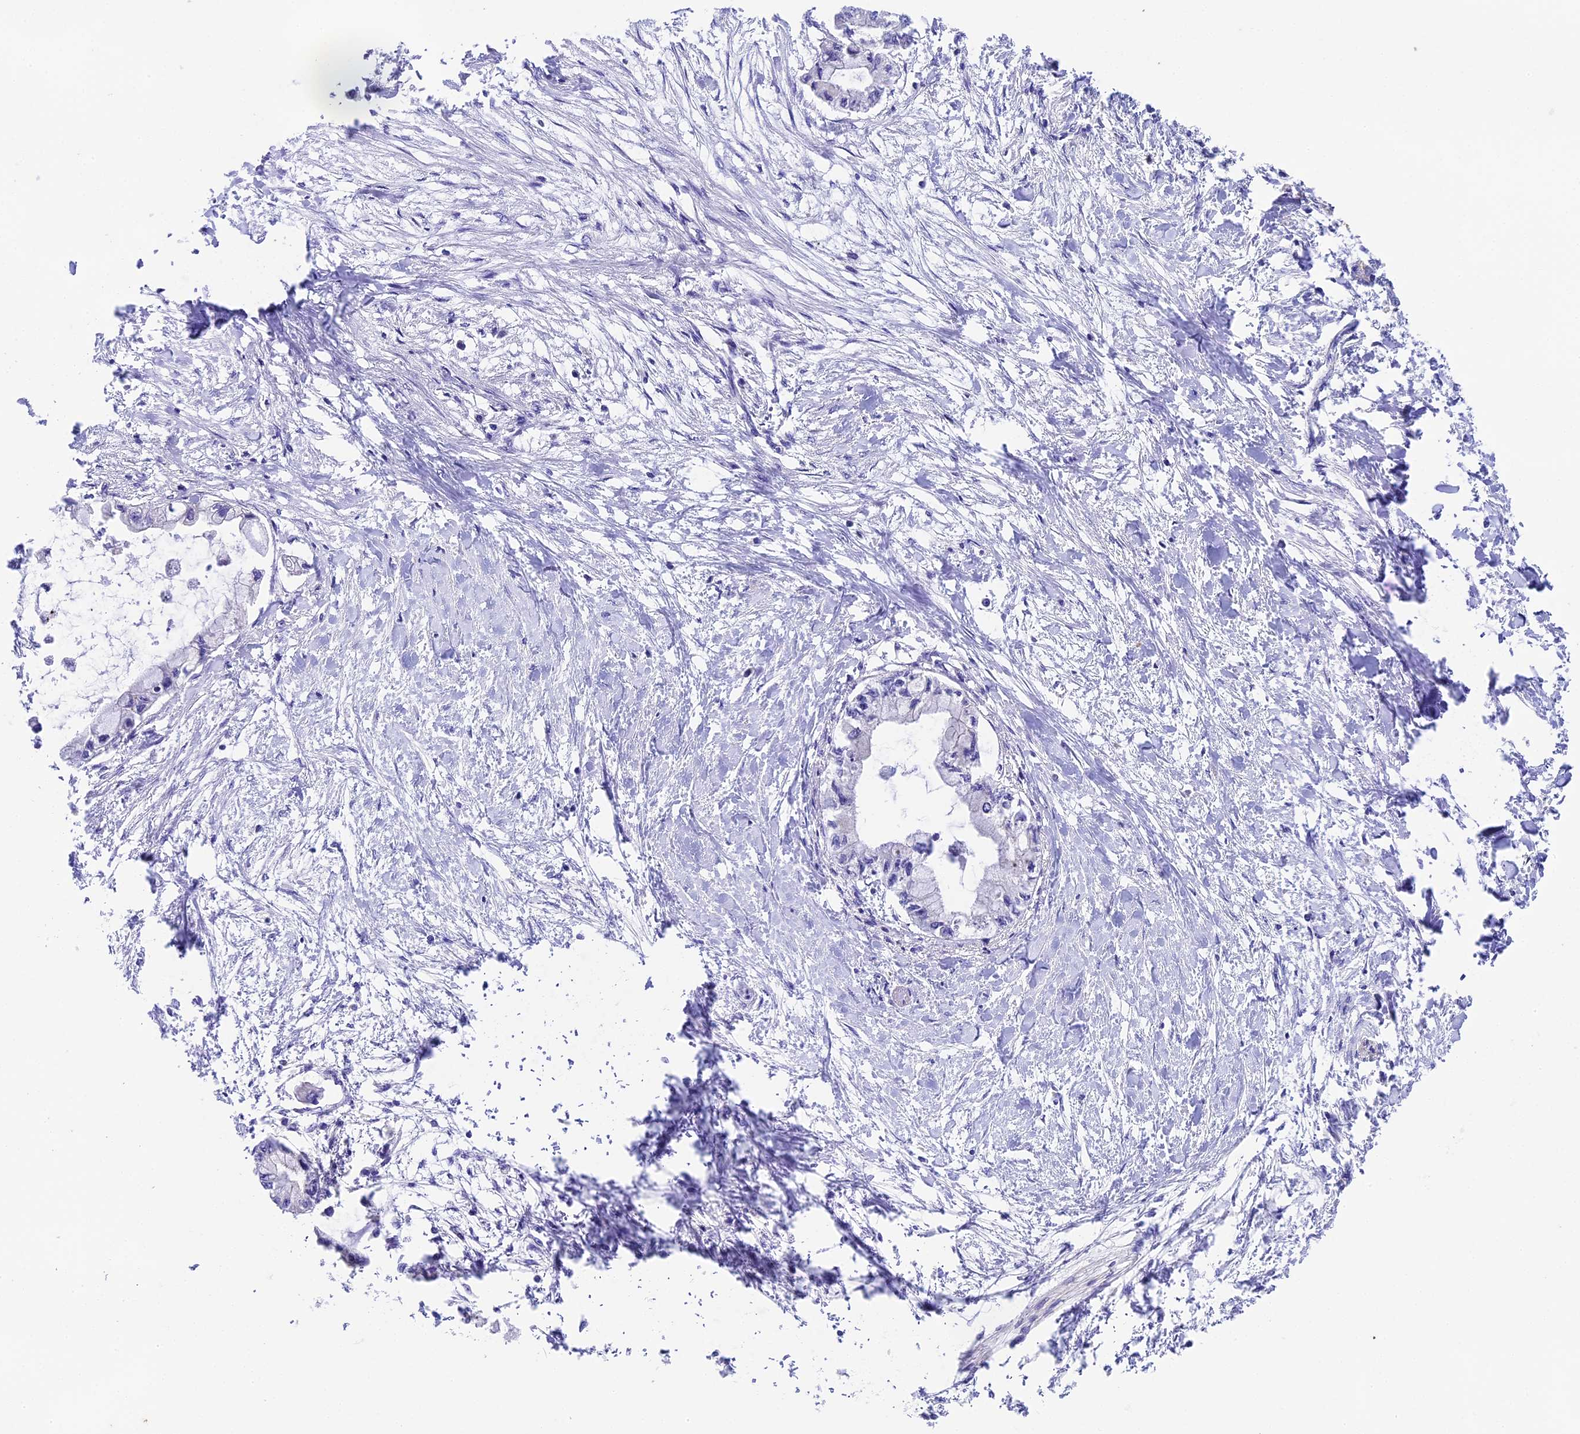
{"staining": {"intensity": "negative", "quantity": "none", "location": "none"}, "tissue": "pancreatic cancer", "cell_type": "Tumor cells", "image_type": "cancer", "snomed": [{"axis": "morphology", "description": "Adenocarcinoma, NOS"}, {"axis": "topography", "description": "Pancreas"}], "caption": "The image demonstrates no staining of tumor cells in pancreatic cancer.", "gene": "PIGU", "patient": {"sex": "male", "age": 48}}